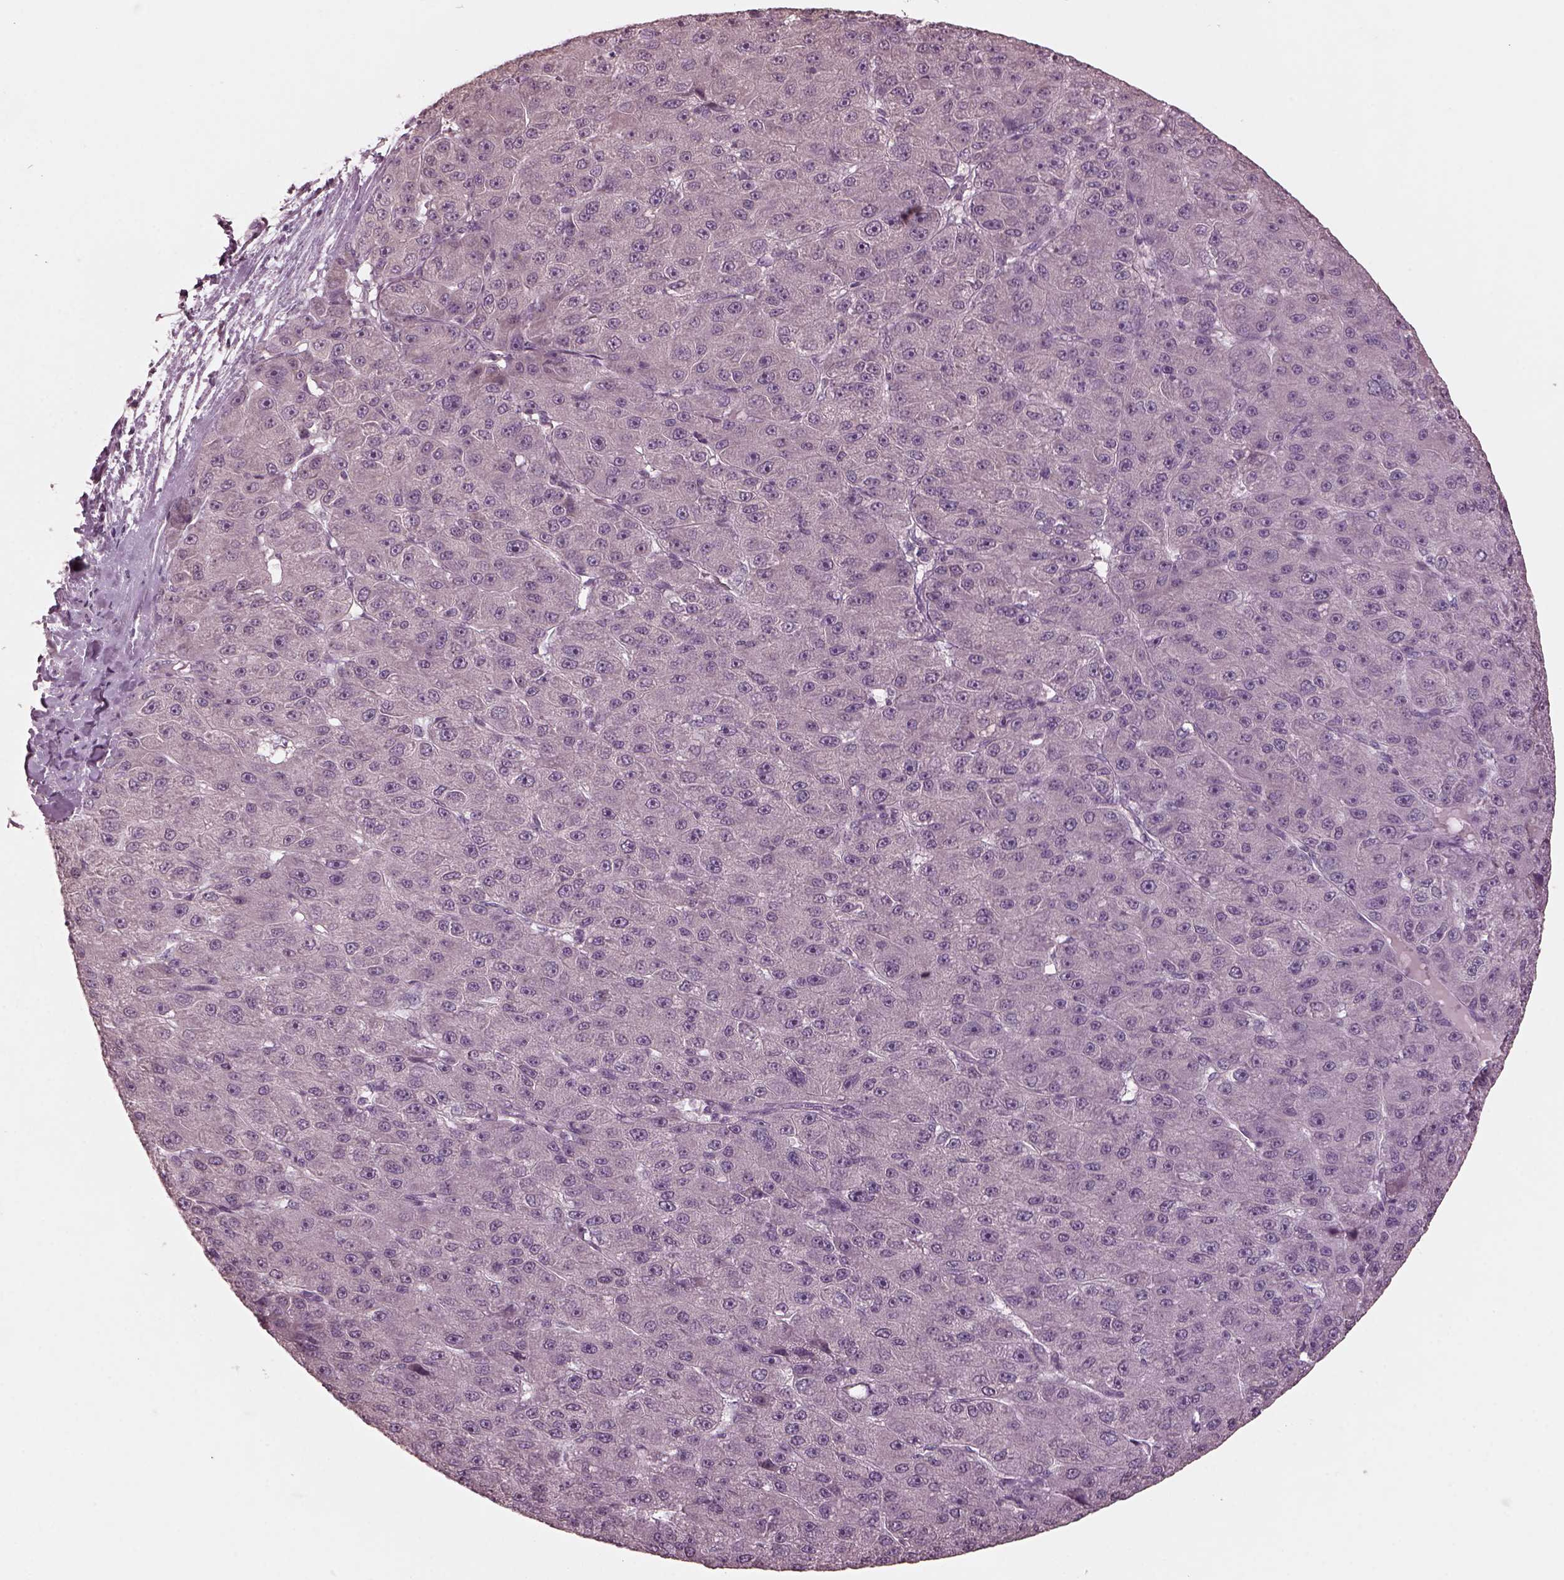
{"staining": {"intensity": "negative", "quantity": "none", "location": "none"}, "tissue": "liver cancer", "cell_type": "Tumor cells", "image_type": "cancer", "snomed": [{"axis": "morphology", "description": "Carcinoma, Hepatocellular, NOS"}, {"axis": "topography", "description": "Liver"}], "caption": "This image is of liver cancer (hepatocellular carcinoma) stained with immunohistochemistry to label a protein in brown with the nuclei are counter-stained blue. There is no positivity in tumor cells.", "gene": "RGS7", "patient": {"sex": "male", "age": 67}}